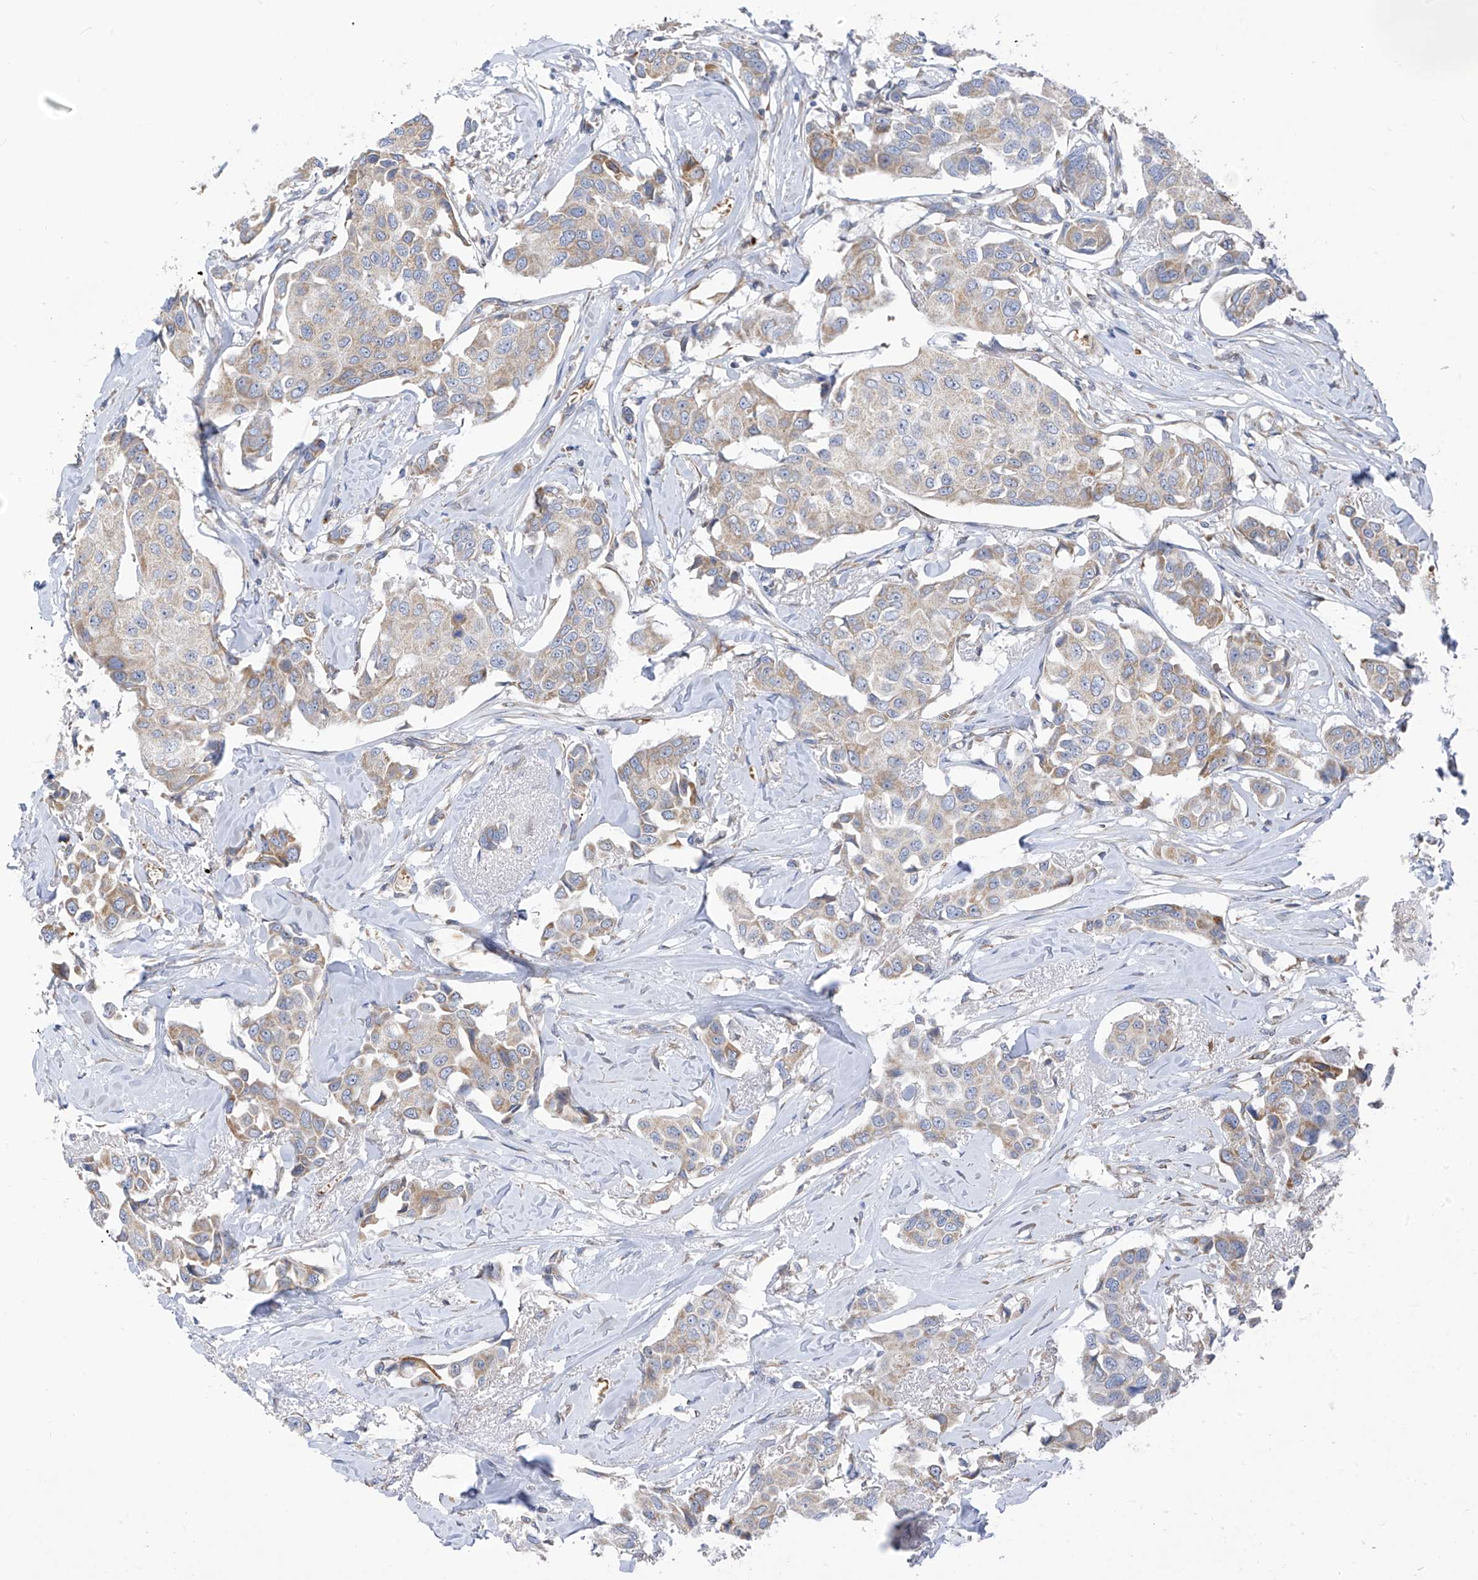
{"staining": {"intensity": "weak", "quantity": "<25%", "location": "cytoplasmic/membranous"}, "tissue": "breast cancer", "cell_type": "Tumor cells", "image_type": "cancer", "snomed": [{"axis": "morphology", "description": "Duct carcinoma"}, {"axis": "topography", "description": "Breast"}], "caption": "Immunohistochemical staining of human breast cancer demonstrates no significant staining in tumor cells. The staining was performed using DAB to visualize the protein expression in brown, while the nuclei were stained in blue with hematoxylin (Magnification: 20x).", "gene": "EOMES", "patient": {"sex": "female", "age": 80}}